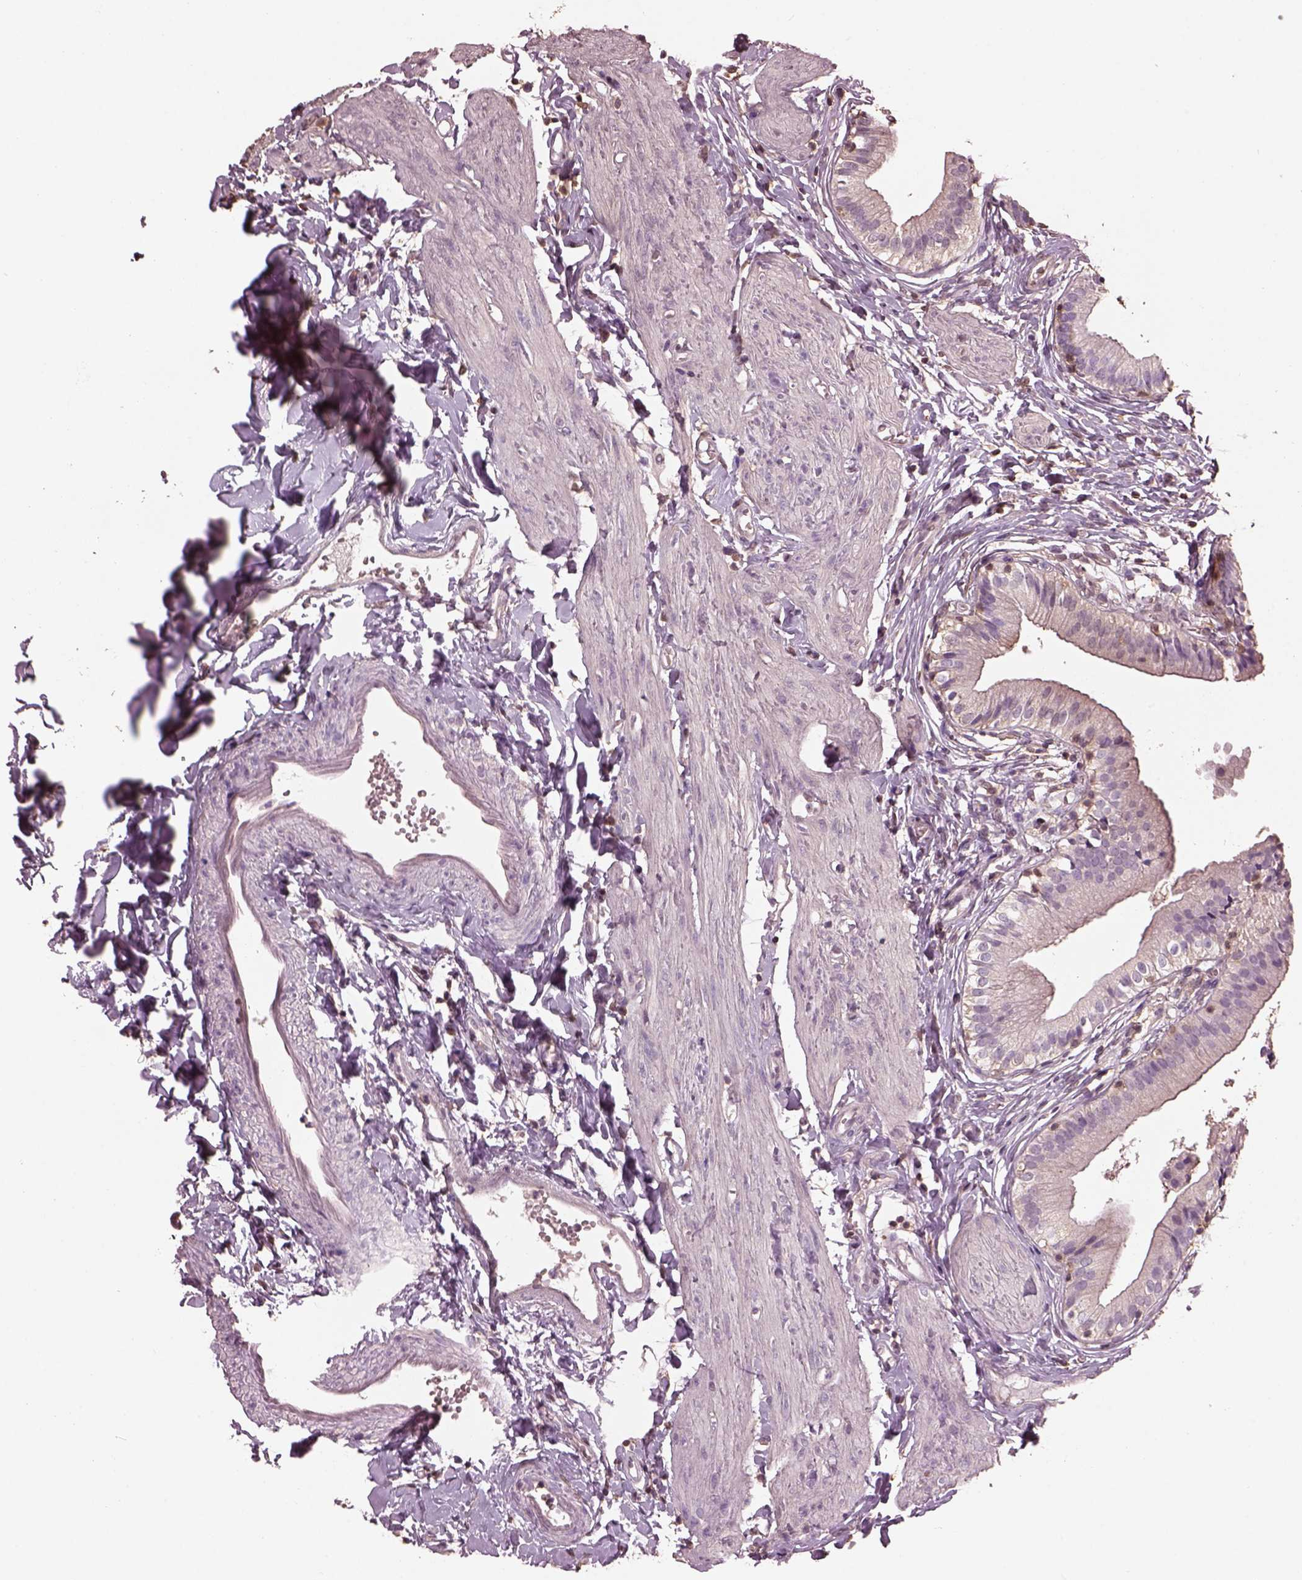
{"staining": {"intensity": "negative", "quantity": "none", "location": "none"}, "tissue": "gallbladder", "cell_type": "Glandular cells", "image_type": "normal", "snomed": [{"axis": "morphology", "description": "Normal tissue, NOS"}, {"axis": "topography", "description": "Gallbladder"}], "caption": "Micrograph shows no significant protein staining in glandular cells of normal gallbladder.", "gene": "SRI", "patient": {"sex": "female", "age": 47}}